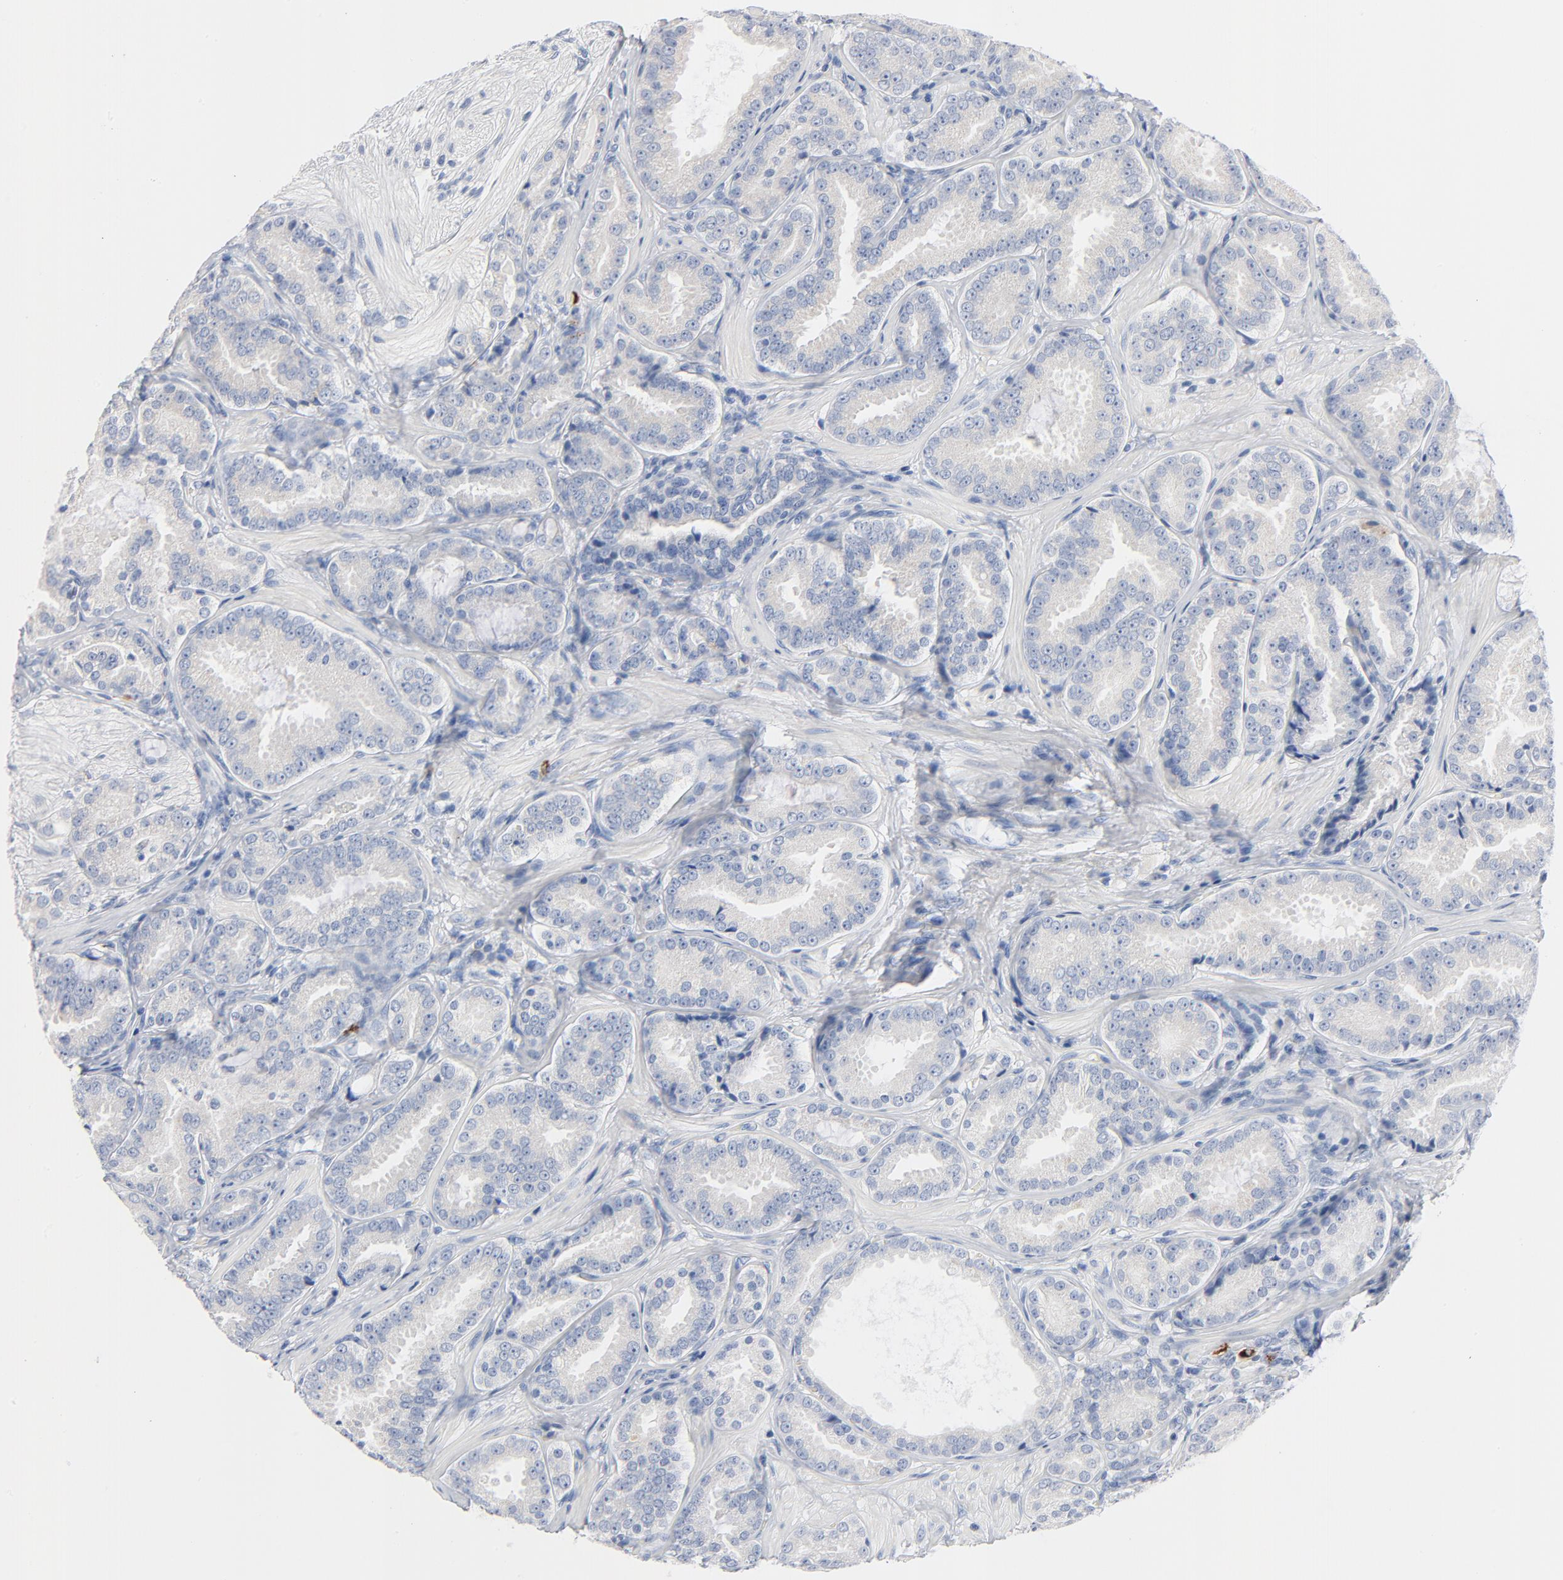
{"staining": {"intensity": "negative", "quantity": "none", "location": "none"}, "tissue": "prostate cancer", "cell_type": "Tumor cells", "image_type": "cancer", "snomed": [{"axis": "morphology", "description": "Adenocarcinoma, Low grade"}, {"axis": "topography", "description": "Prostate"}], "caption": "This is a histopathology image of immunohistochemistry (IHC) staining of prostate cancer, which shows no expression in tumor cells.", "gene": "GZMB", "patient": {"sex": "male", "age": 59}}